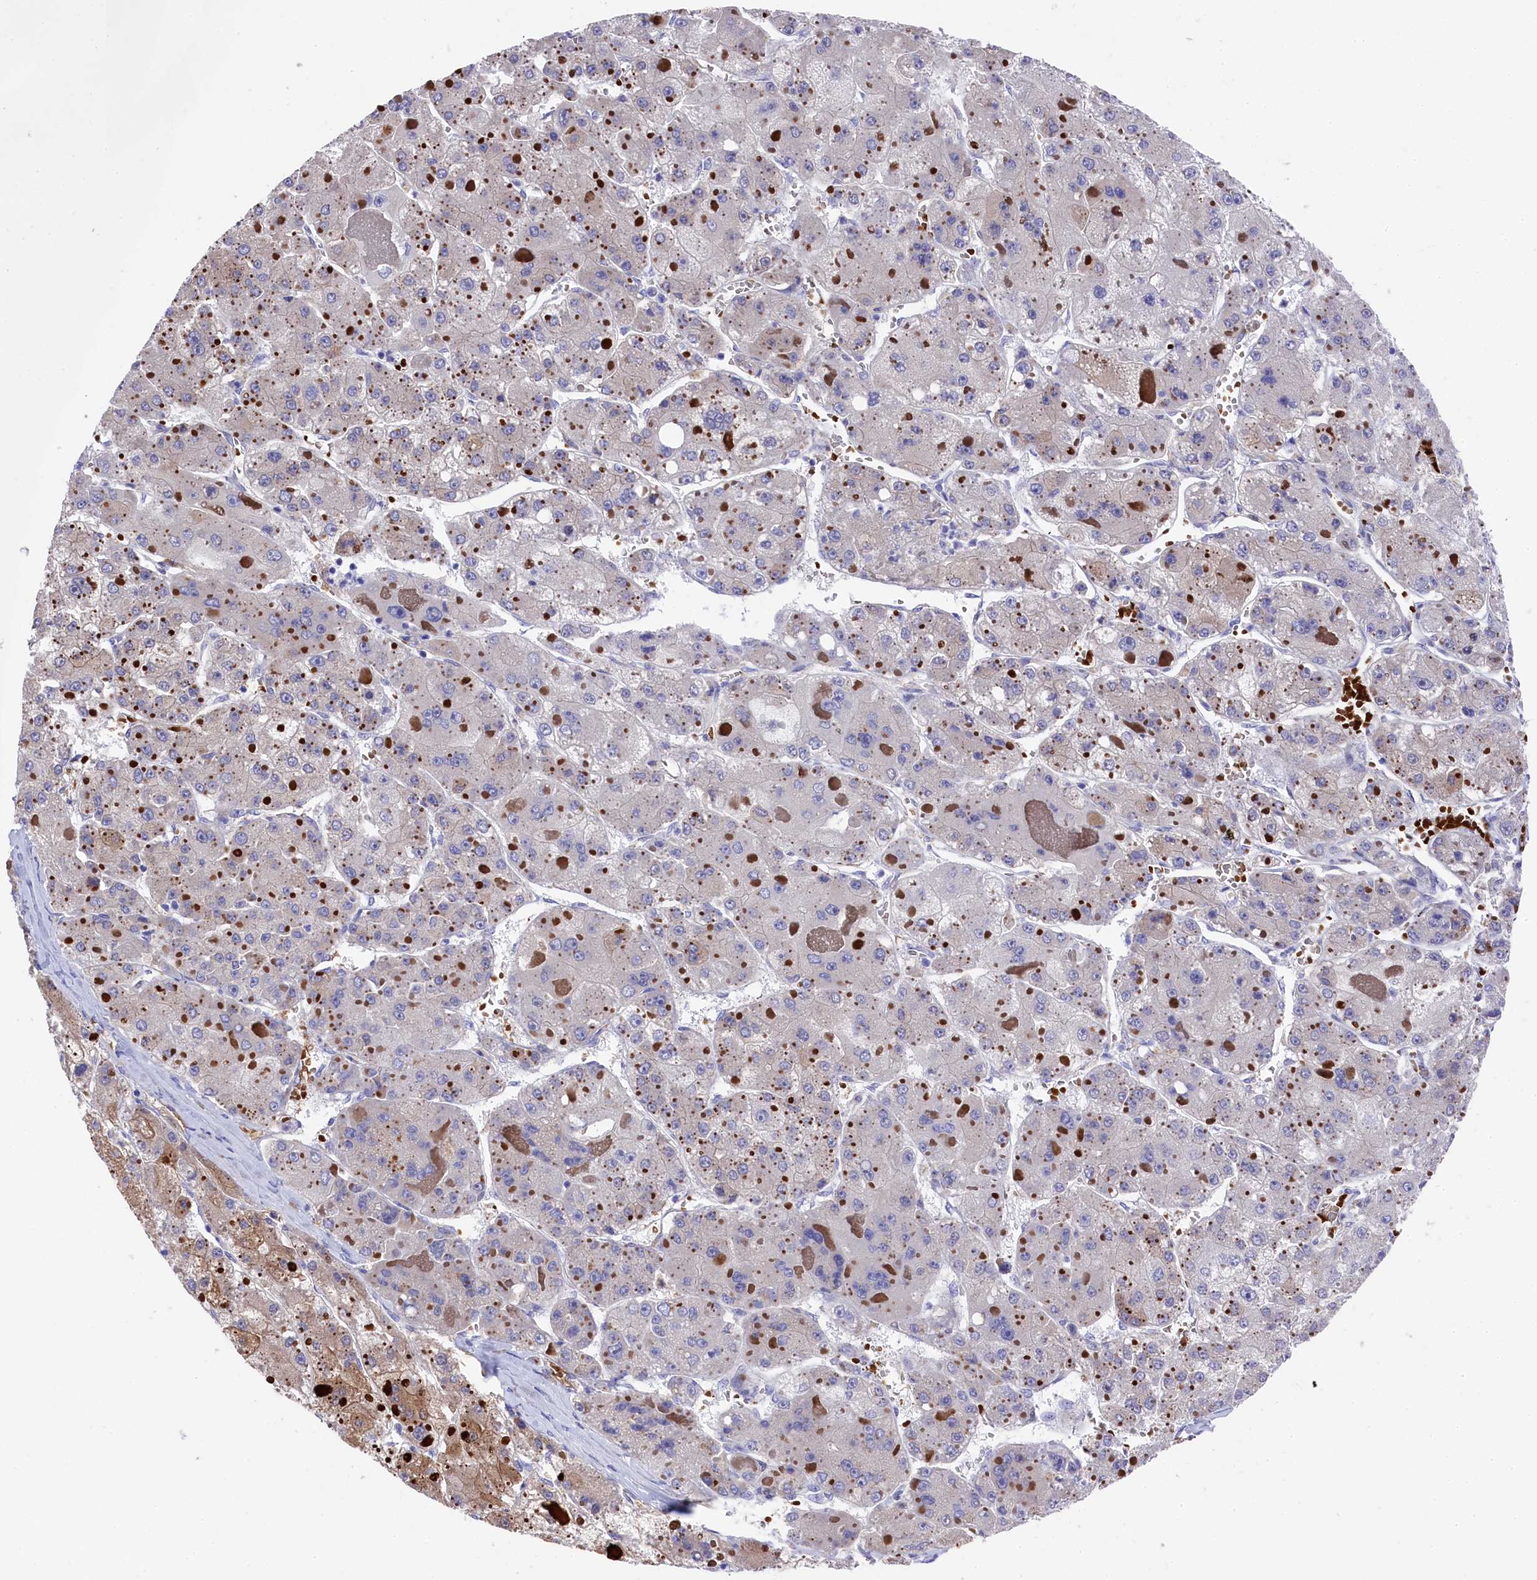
{"staining": {"intensity": "moderate", "quantity": "25%-75%", "location": "cytoplasmic/membranous"}, "tissue": "liver cancer", "cell_type": "Tumor cells", "image_type": "cancer", "snomed": [{"axis": "morphology", "description": "Carcinoma, Hepatocellular, NOS"}, {"axis": "topography", "description": "Liver"}], "caption": "This is a histology image of immunohistochemistry staining of liver hepatocellular carcinoma, which shows moderate staining in the cytoplasmic/membranous of tumor cells.", "gene": "LHFPL4", "patient": {"sex": "female", "age": 73}}